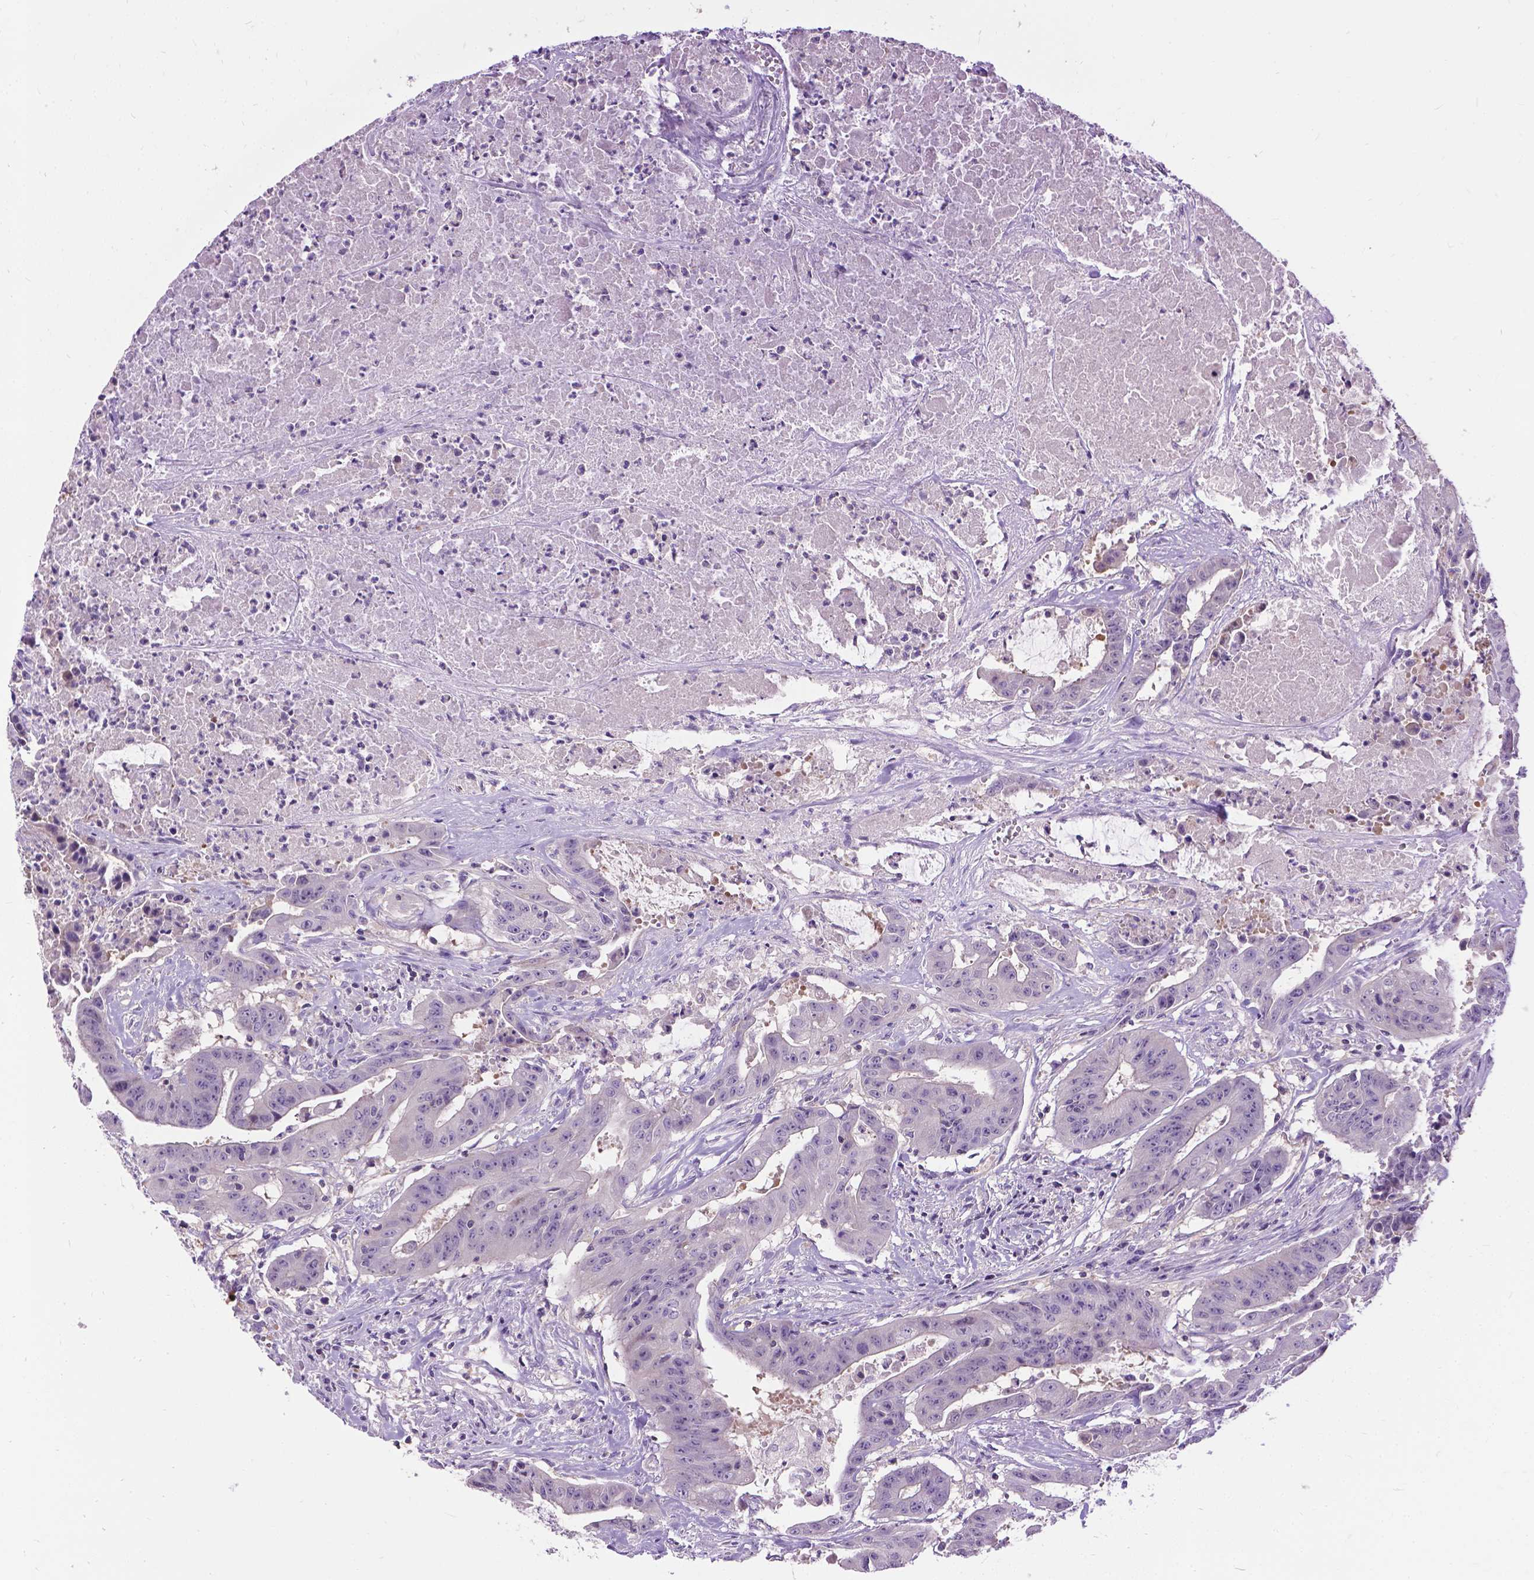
{"staining": {"intensity": "negative", "quantity": "none", "location": "none"}, "tissue": "colorectal cancer", "cell_type": "Tumor cells", "image_type": "cancer", "snomed": [{"axis": "morphology", "description": "Adenocarcinoma, NOS"}, {"axis": "topography", "description": "Colon"}], "caption": "Tumor cells are negative for protein expression in human colorectal cancer. Nuclei are stained in blue.", "gene": "JAK3", "patient": {"sex": "male", "age": 33}}